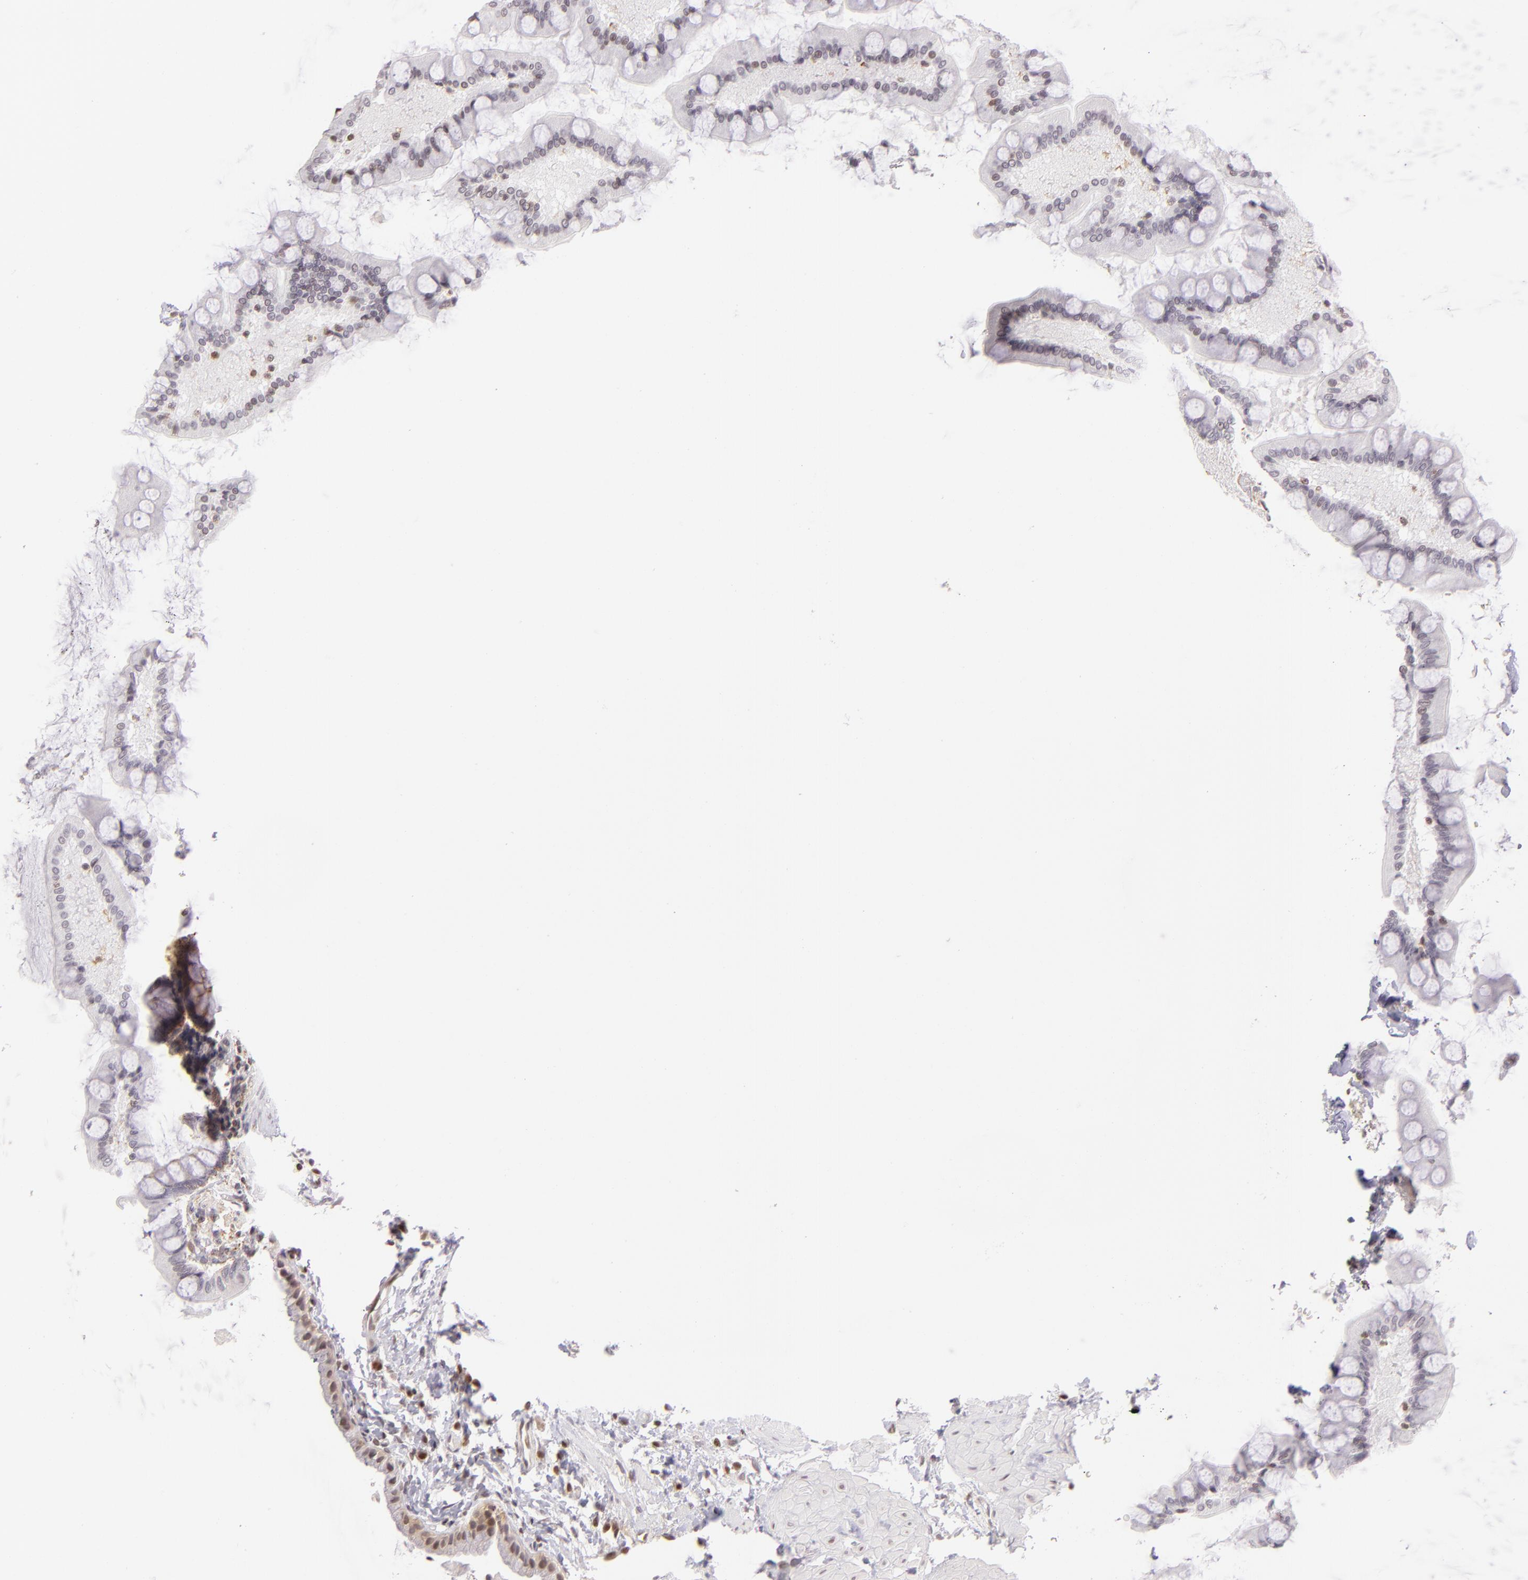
{"staining": {"intensity": "weak", "quantity": "25%-75%", "location": "cytoplasmic/membranous"}, "tissue": "gallbladder", "cell_type": "Glandular cells", "image_type": "normal", "snomed": [{"axis": "morphology", "description": "Normal tissue, NOS"}, {"axis": "morphology", "description": "Inflammation, NOS"}, {"axis": "topography", "description": "Gallbladder"}], "caption": "Glandular cells display low levels of weak cytoplasmic/membranous expression in approximately 25%-75% of cells in normal human gallbladder.", "gene": "ENSG00000290315", "patient": {"sex": "male", "age": 66}}